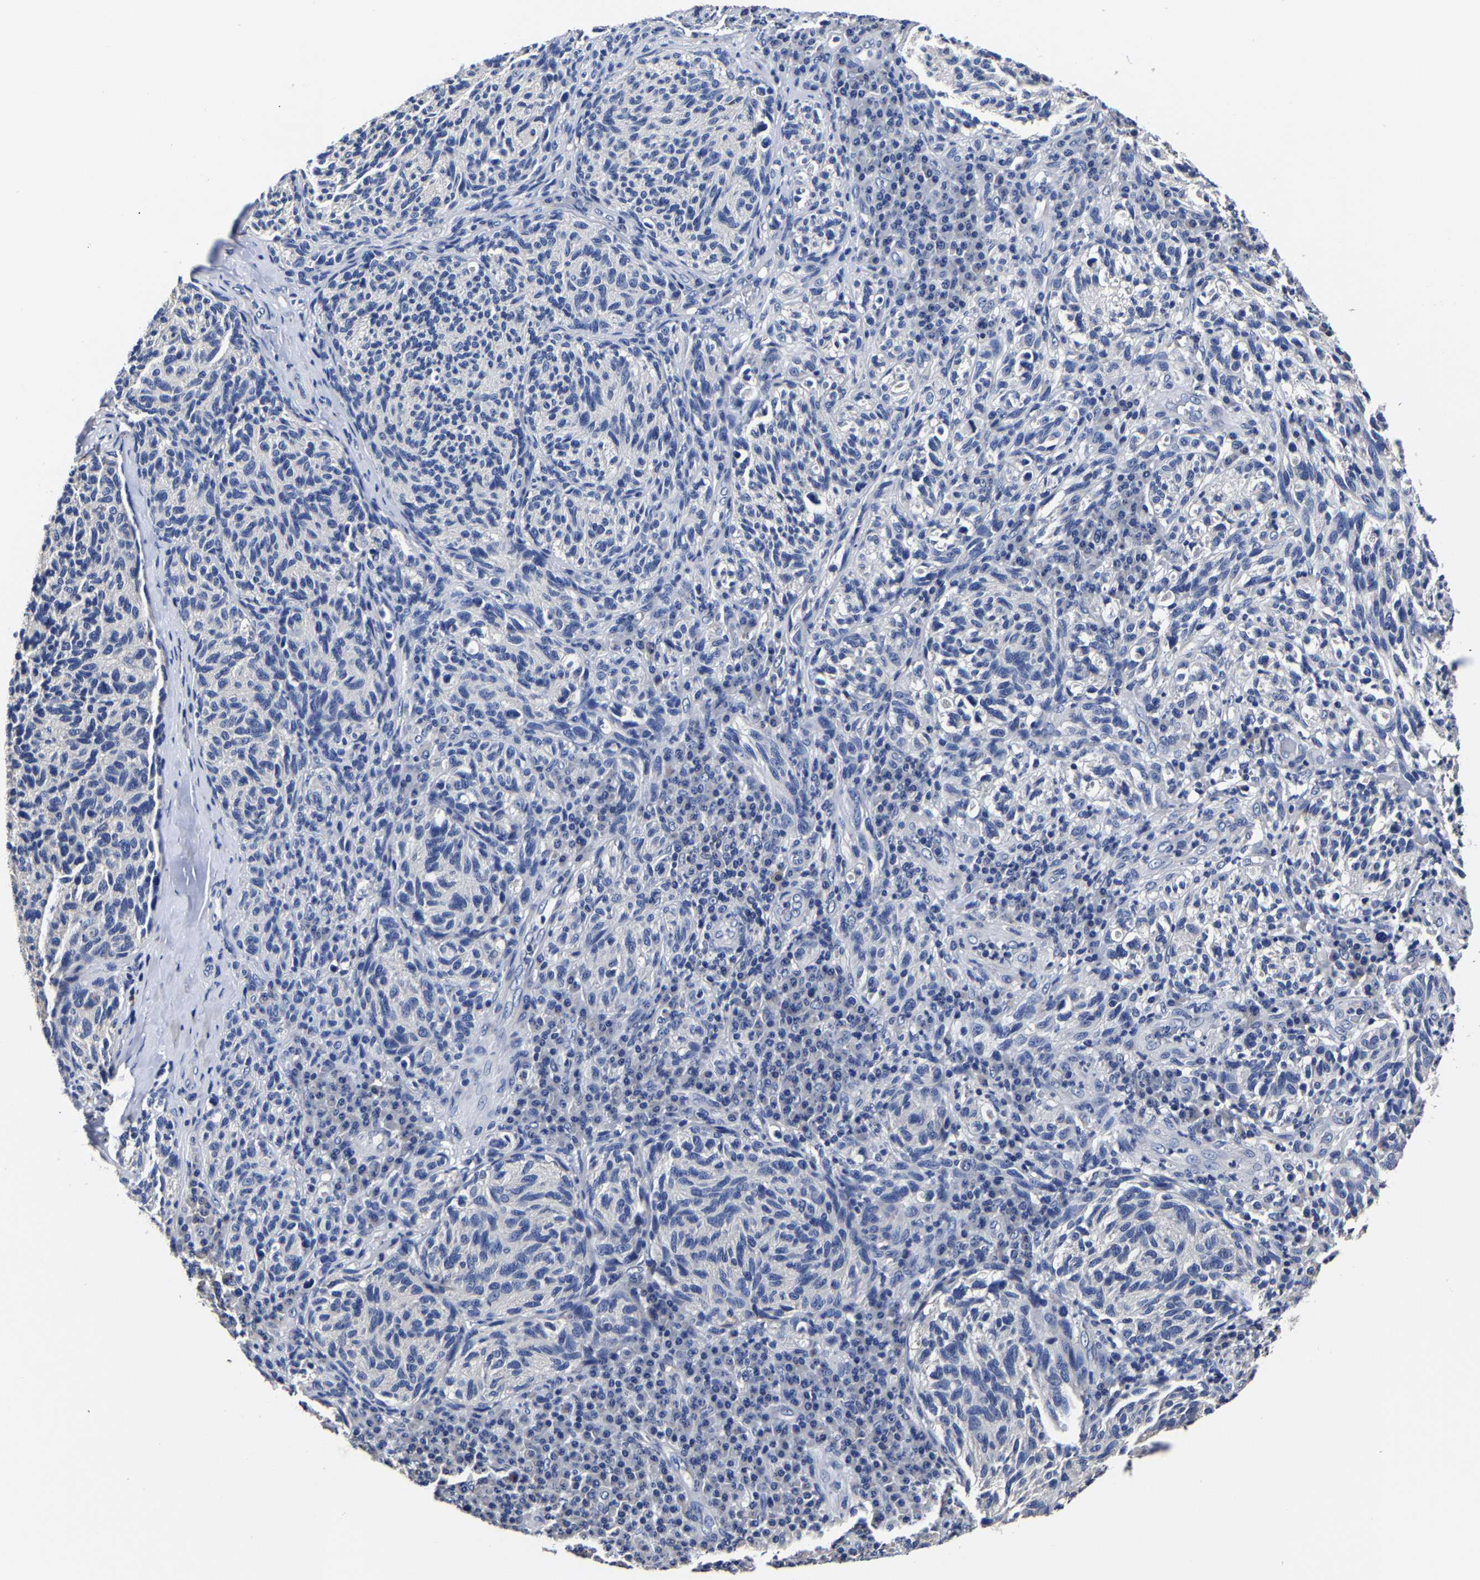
{"staining": {"intensity": "negative", "quantity": "none", "location": "none"}, "tissue": "melanoma", "cell_type": "Tumor cells", "image_type": "cancer", "snomed": [{"axis": "morphology", "description": "Malignant melanoma, NOS"}, {"axis": "topography", "description": "Skin"}], "caption": "IHC histopathology image of malignant melanoma stained for a protein (brown), which reveals no positivity in tumor cells.", "gene": "AKAP4", "patient": {"sex": "female", "age": 73}}